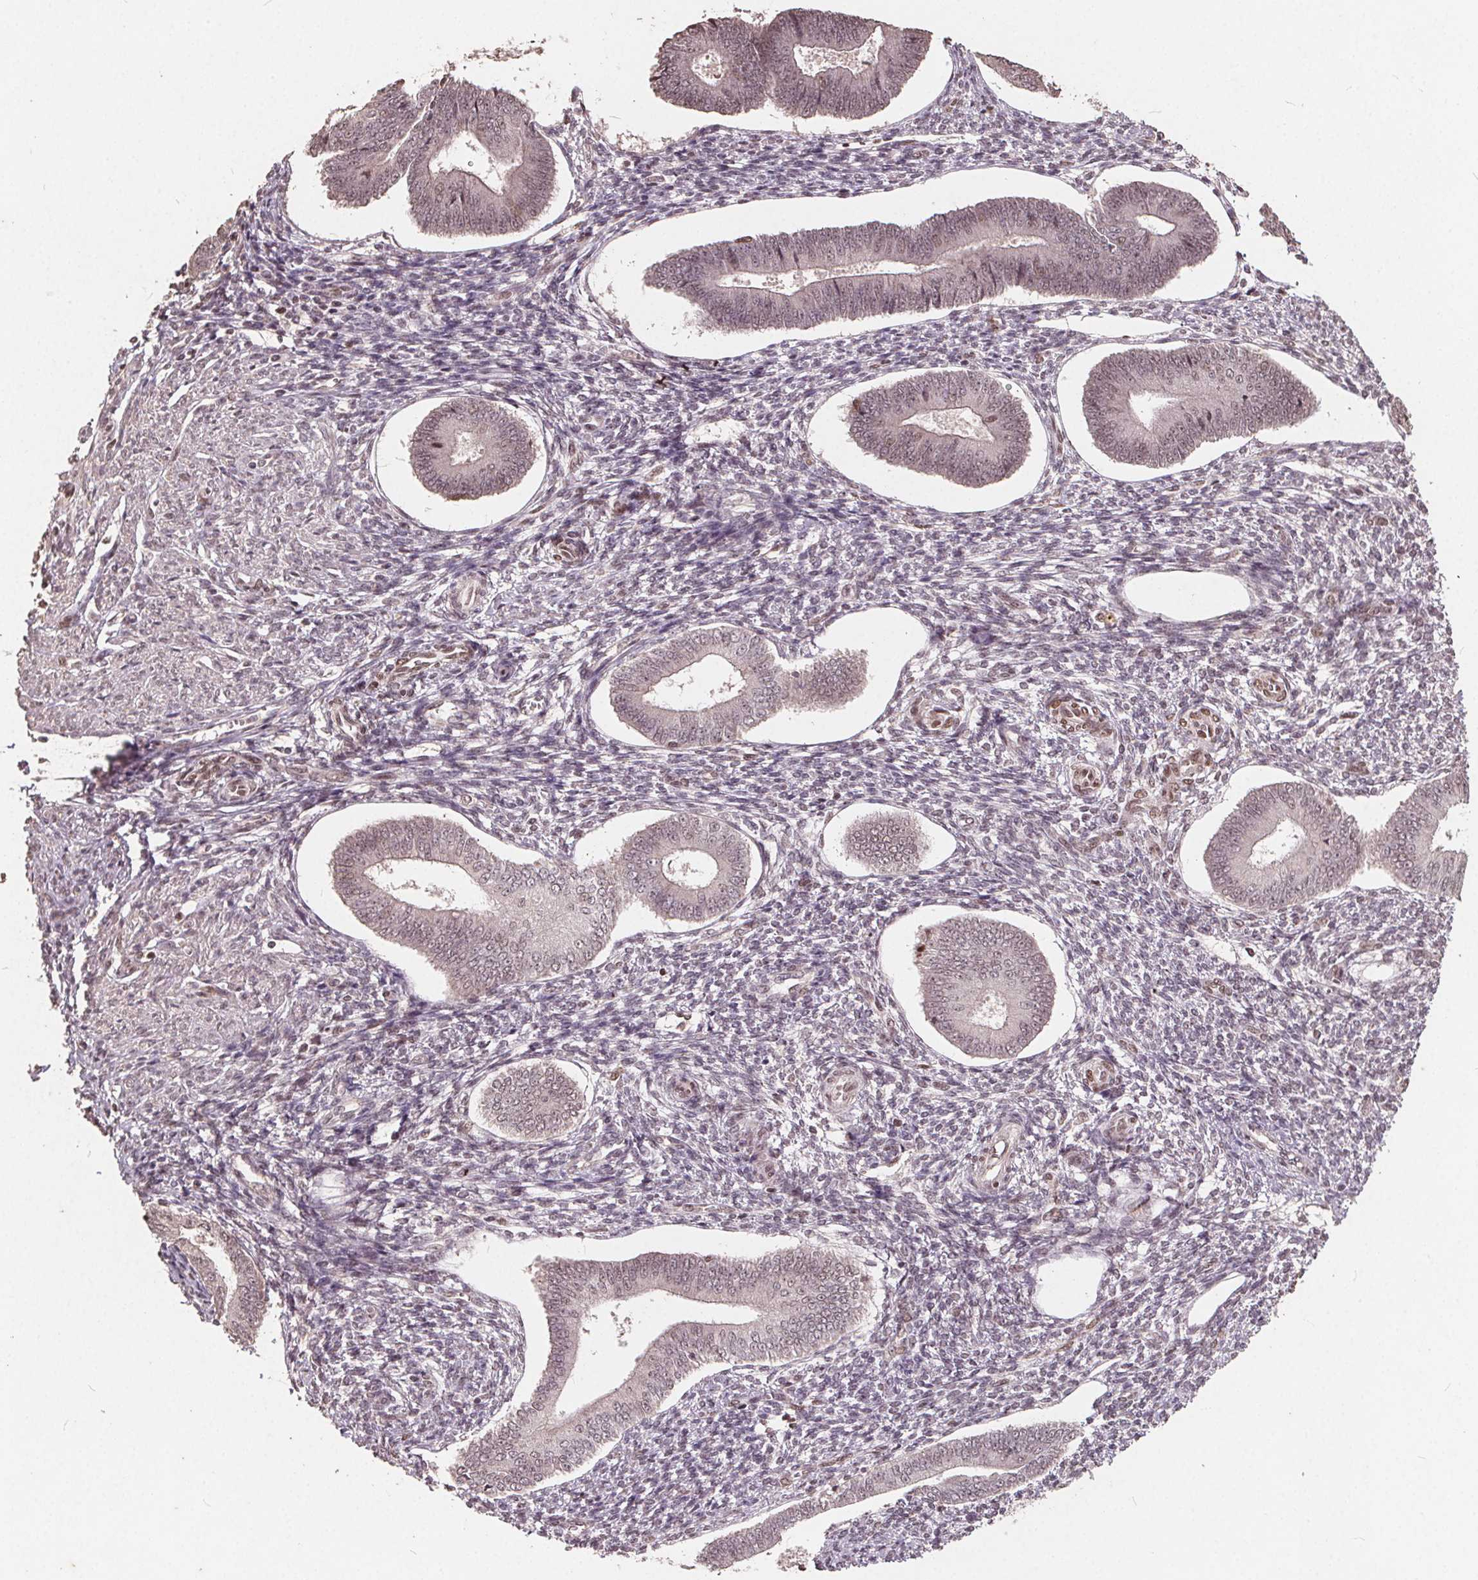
{"staining": {"intensity": "weak", "quantity": "<25%", "location": "nuclear"}, "tissue": "endometrium", "cell_type": "Cells in endometrial stroma", "image_type": "normal", "snomed": [{"axis": "morphology", "description": "Normal tissue, NOS"}, {"axis": "topography", "description": "Endometrium"}], "caption": "This is an immunohistochemistry micrograph of unremarkable human endometrium. There is no staining in cells in endometrial stroma.", "gene": "DNMT3B", "patient": {"sex": "female", "age": 42}}